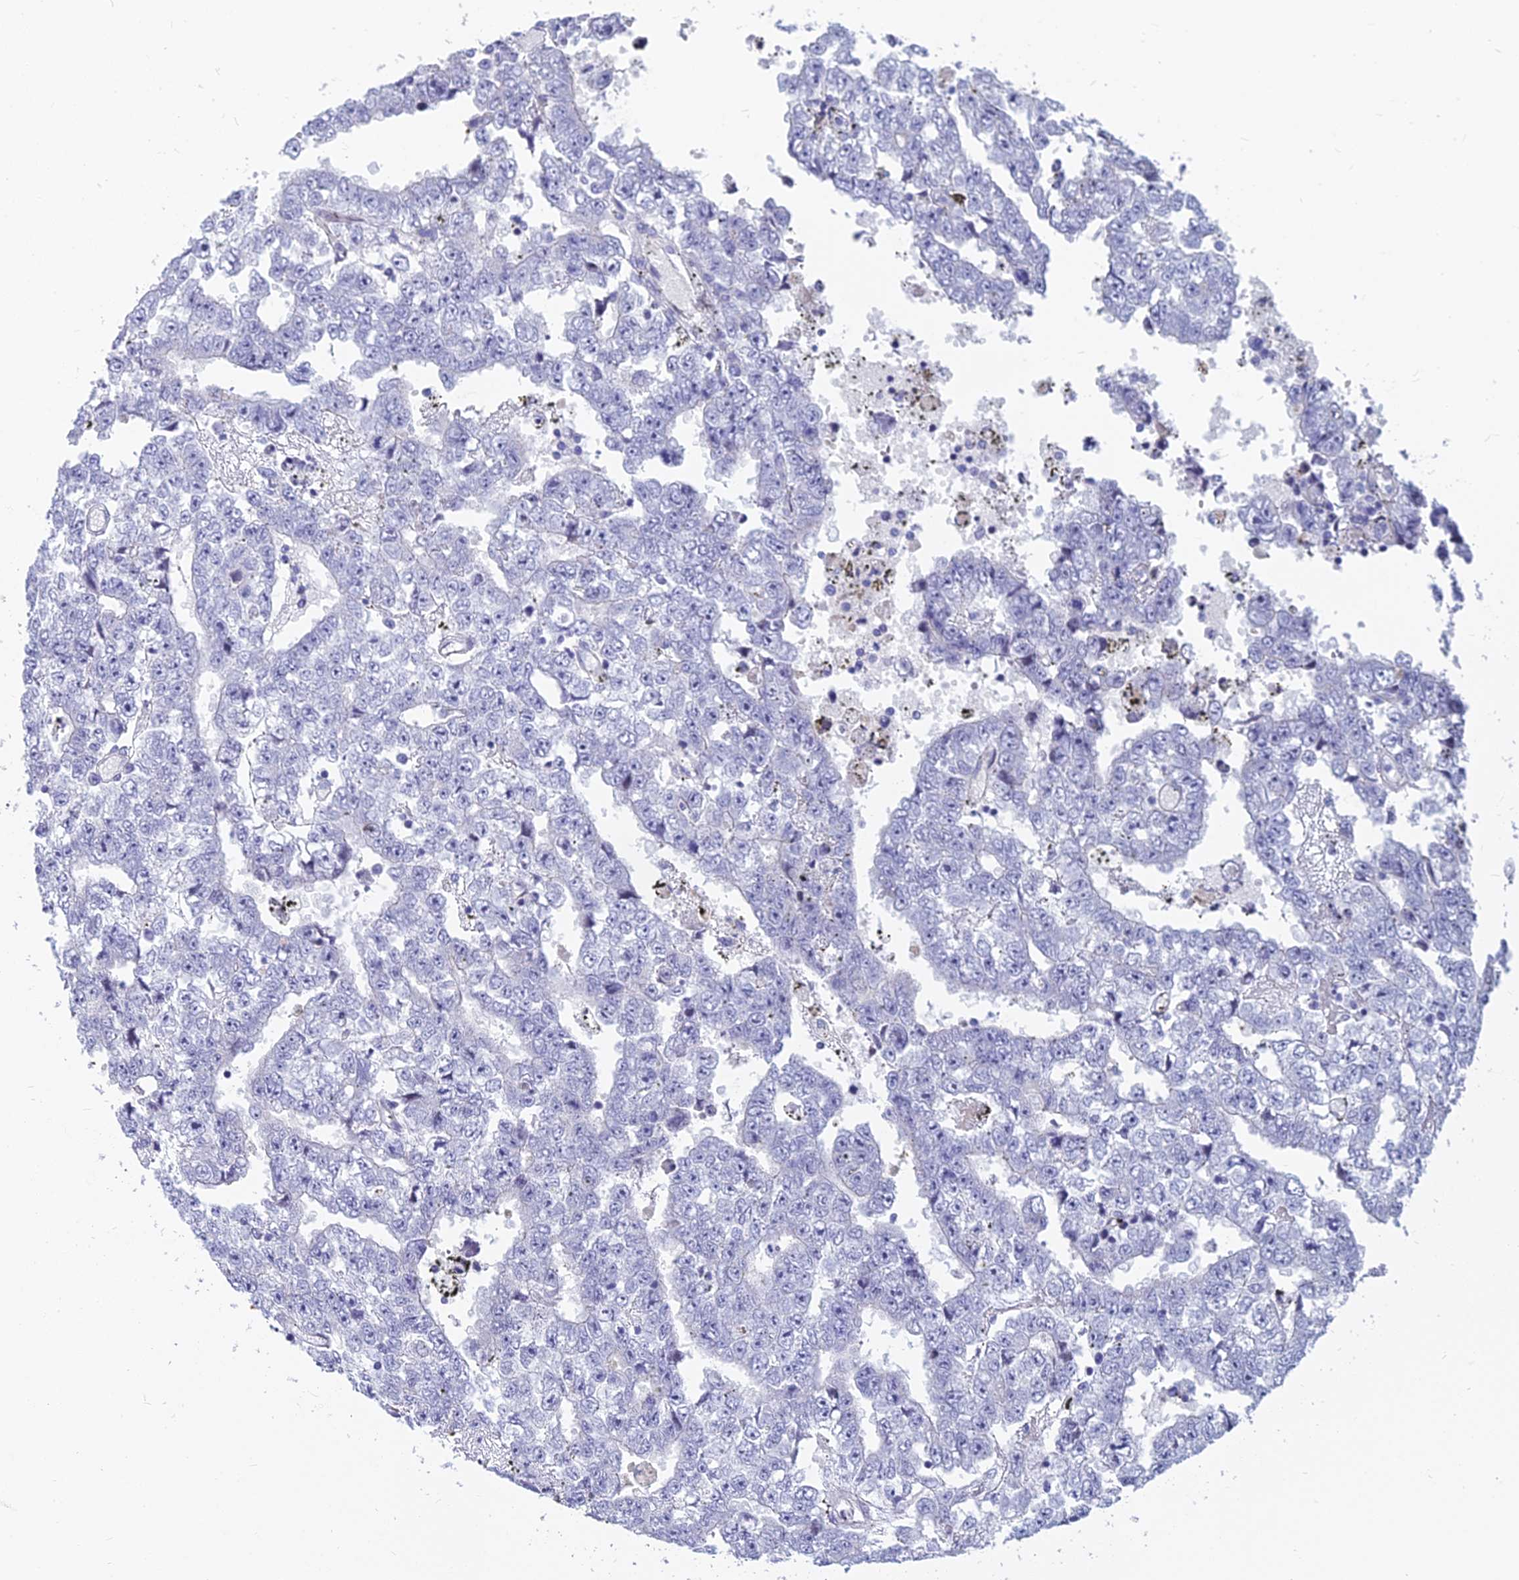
{"staining": {"intensity": "negative", "quantity": "none", "location": "none"}, "tissue": "testis cancer", "cell_type": "Tumor cells", "image_type": "cancer", "snomed": [{"axis": "morphology", "description": "Carcinoma, Embryonal, NOS"}, {"axis": "topography", "description": "Testis"}], "caption": "Tumor cells are negative for brown protein staining in testis cancer.", "gene": "MYBPC2", "patient": {"sex": "male", "age": 25}}